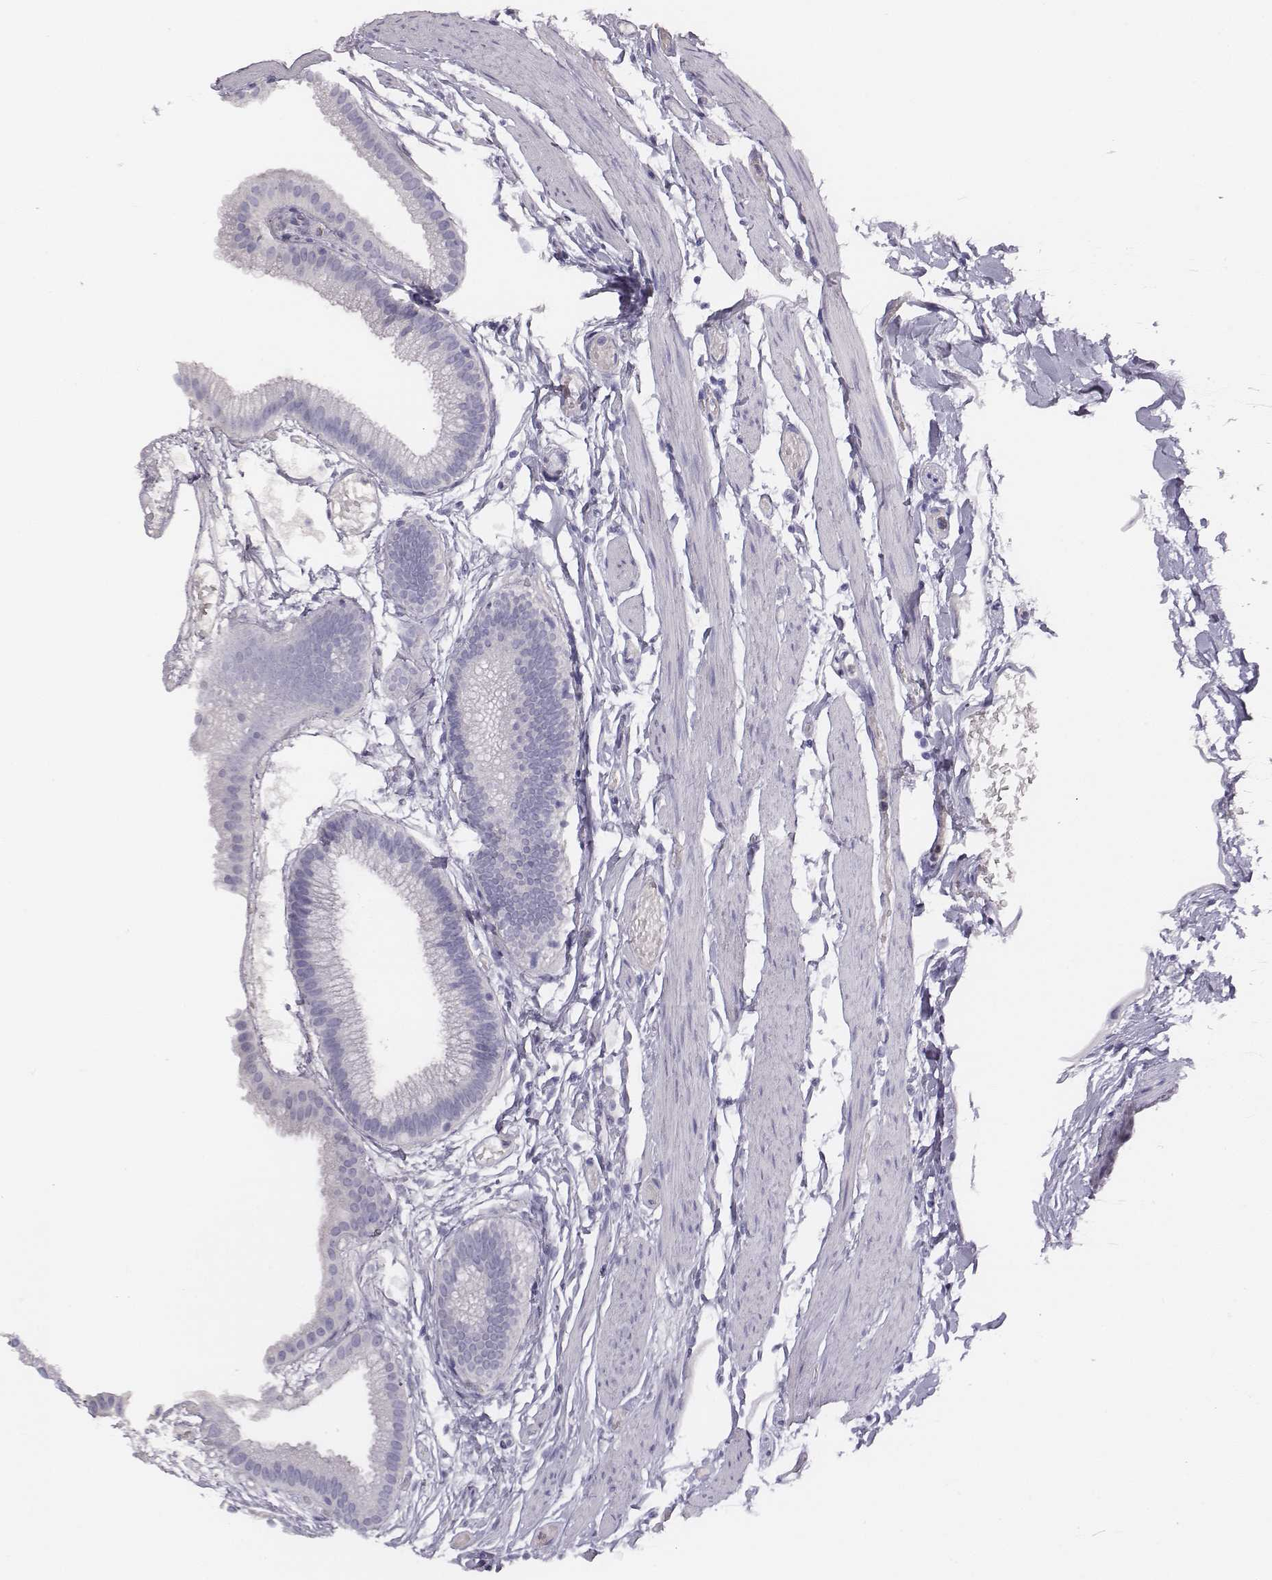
{"staining": {"intensity": "negative", "quantity": "none", "location": "none"}, "tissue": "gallbladder", "cell_type": "Glandular cells", "image_type": "normal", "snomed": [{"axis": "morphology", "description": "Normal tissue, NOS"}, {"axis": "topography", "description": "Gallbladder"}], "caption": "Photomicrograph shows no protein staining in glandular cells of unremarkable gallbladder.", "gene": "ENSG00000290147", "patient": {"sex": "female", "age": 45}}